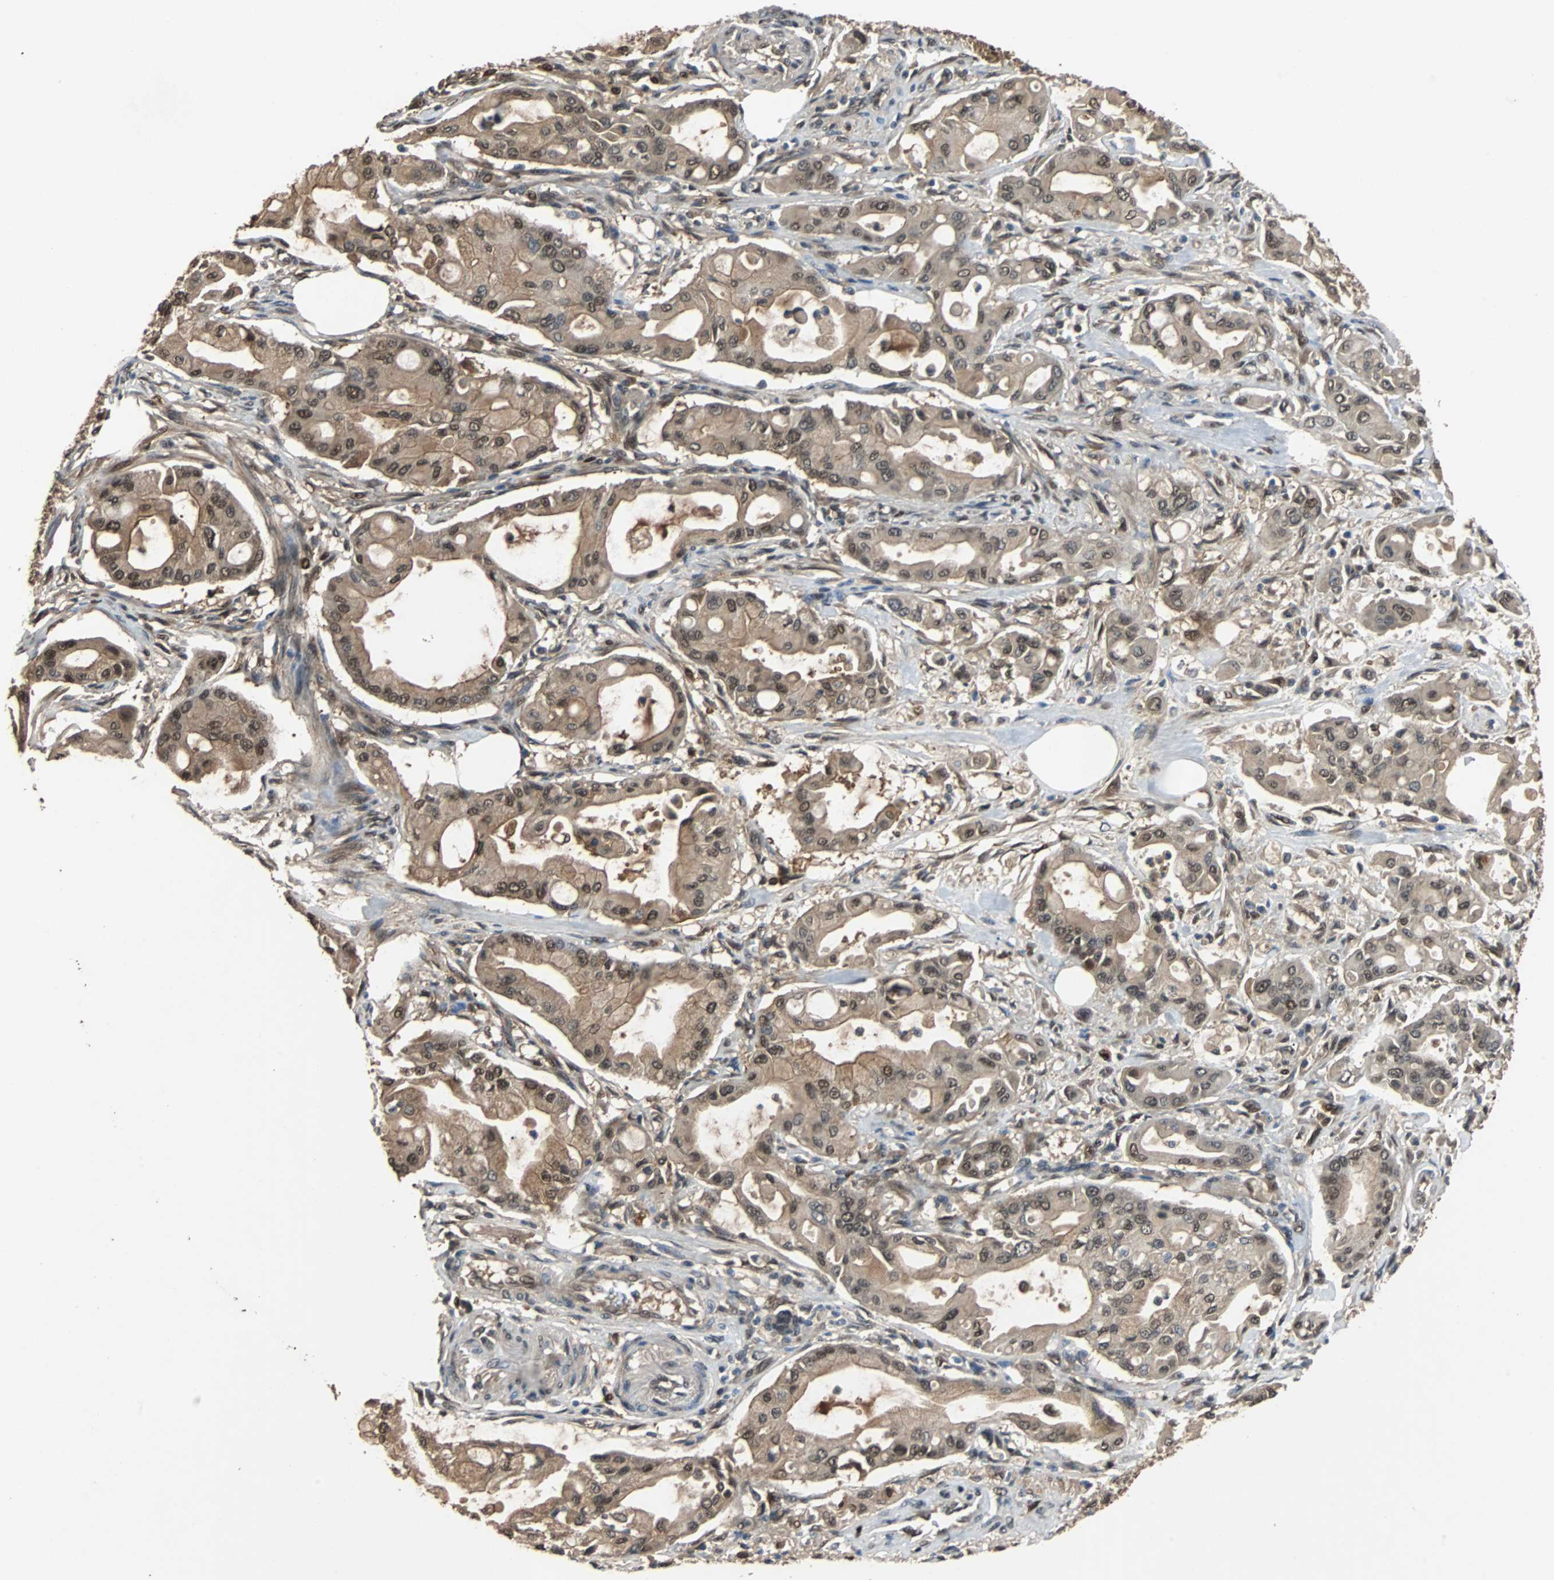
{"staining": {"intensity": "weak", "quantity": ">75%", "location": "cytoplasmic/membranous,nuclear"}, "tissue": "pancreatic cancer", "cell_type": "Tumor cells", "image_type": "cancer", "snomed": [{"axis": "morphology", "description": "Adenocarcinoma, NOS"}, {"axis": "morphology", "description": "Adenocarcinoma, metastatic, NOS"}, {"axis": "topography", "description": "Lymph node"}, {"axis": "topography", "description": "Pancreas"}, {"axis": "topography", "description": "Duodenum"}], "caption": "There is low levels of weak cytoplasmic/membranous and nuclear expression in tumor cells of pancreatic cancer, as demonstrated by immunohistochemical staining (brown color).", "gene": "PRDX6", "patient": {"sex": "female", "age": 64}}